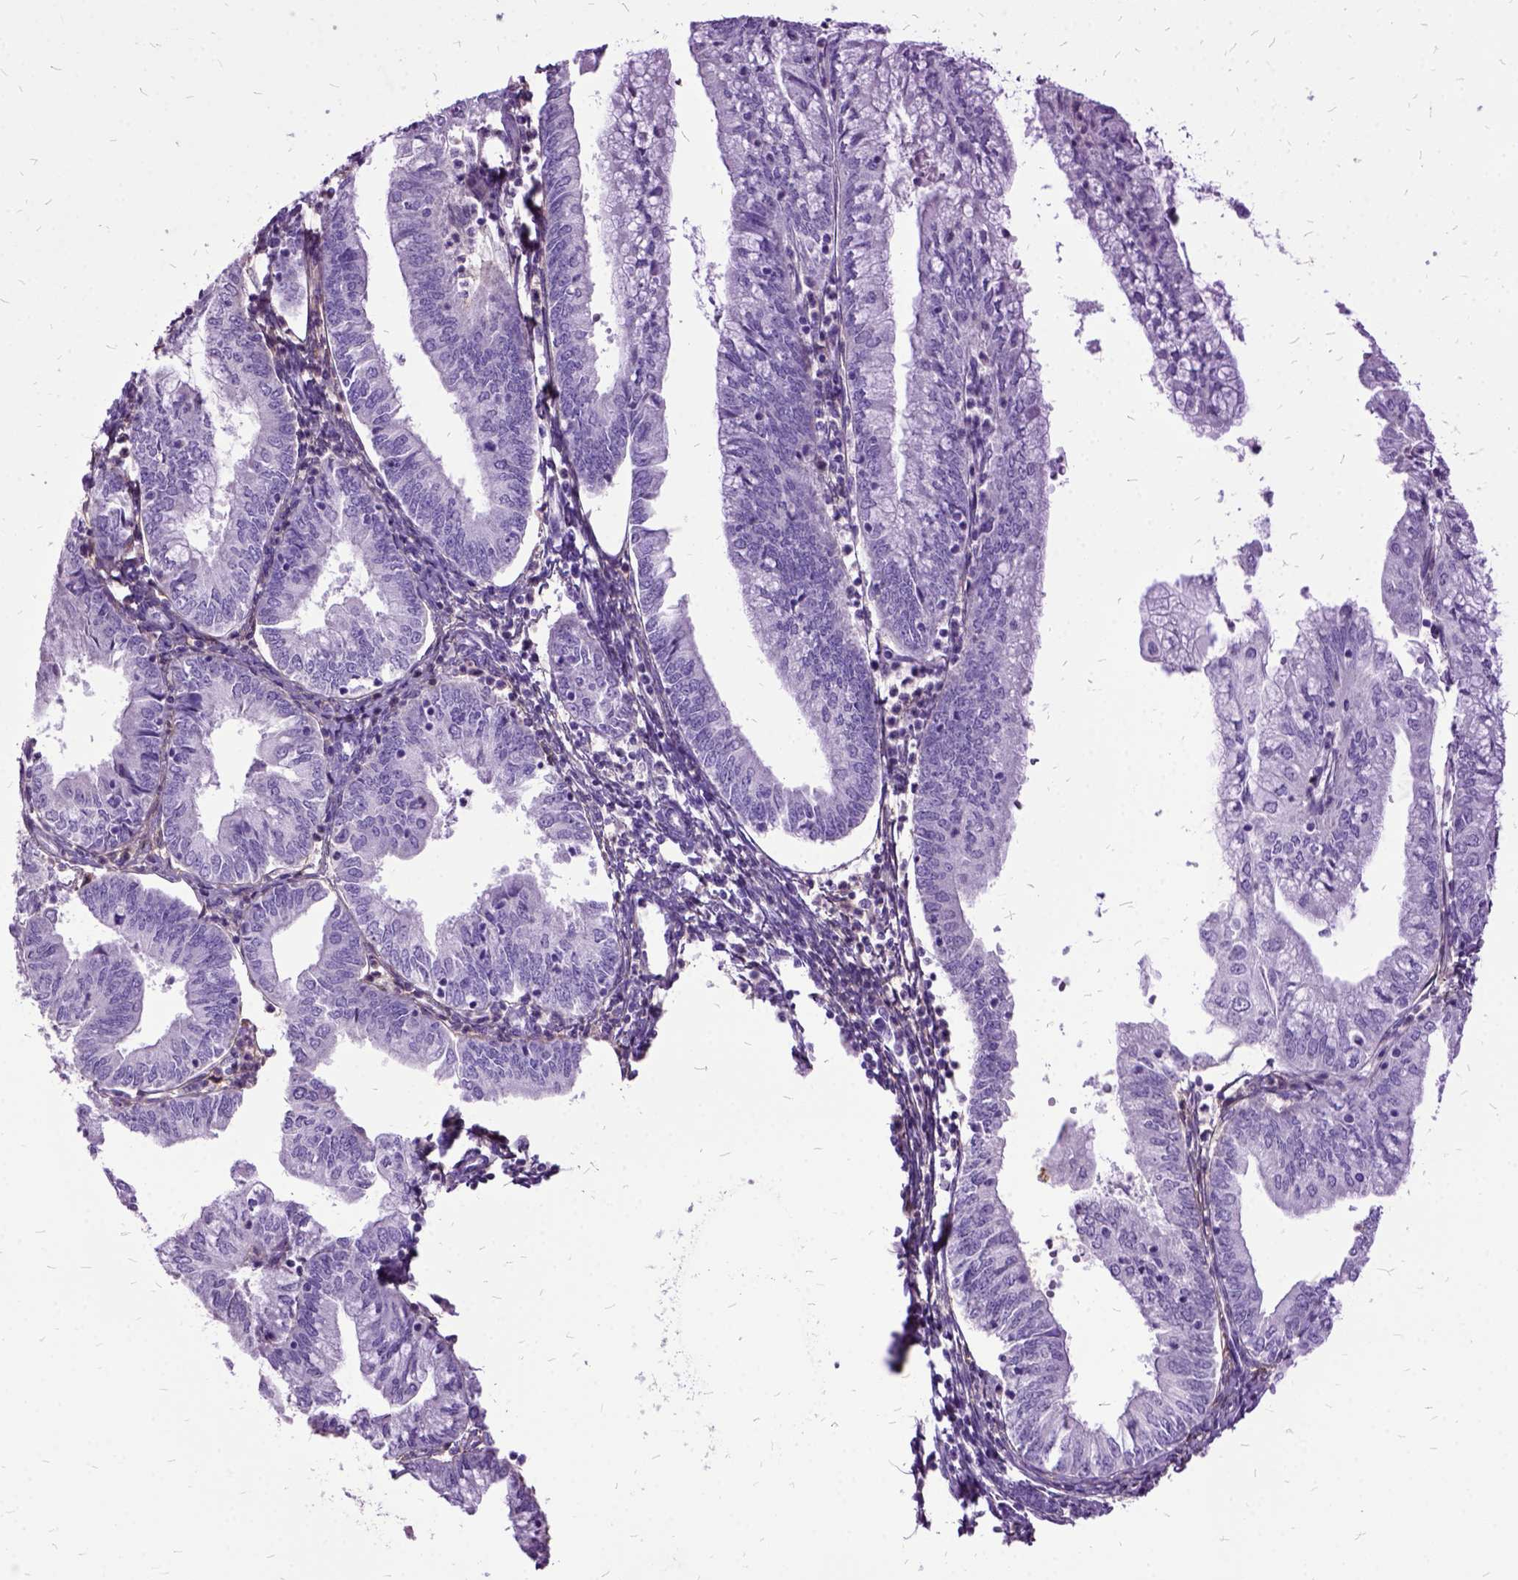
{"staining": {"intensity": "negative", "quantity": "none", "location": "none"}, "tissue": "endometrial cancer", "cell_type": "Tumor cells", "image_type": "cancer", "snomed": [{"axis": "morphology", "description": "Adenocarcinoma, NOS"}, {"axis": "topography", "description": "Endometrium"}], "caption": "Immunohistochemistry (IHC) image of human endometrial cancer stained for a protein (brown), which demonstrates no positivity in tumor cells.", "gene": "MME", "patient": {"sex": "female", "age": 55}}